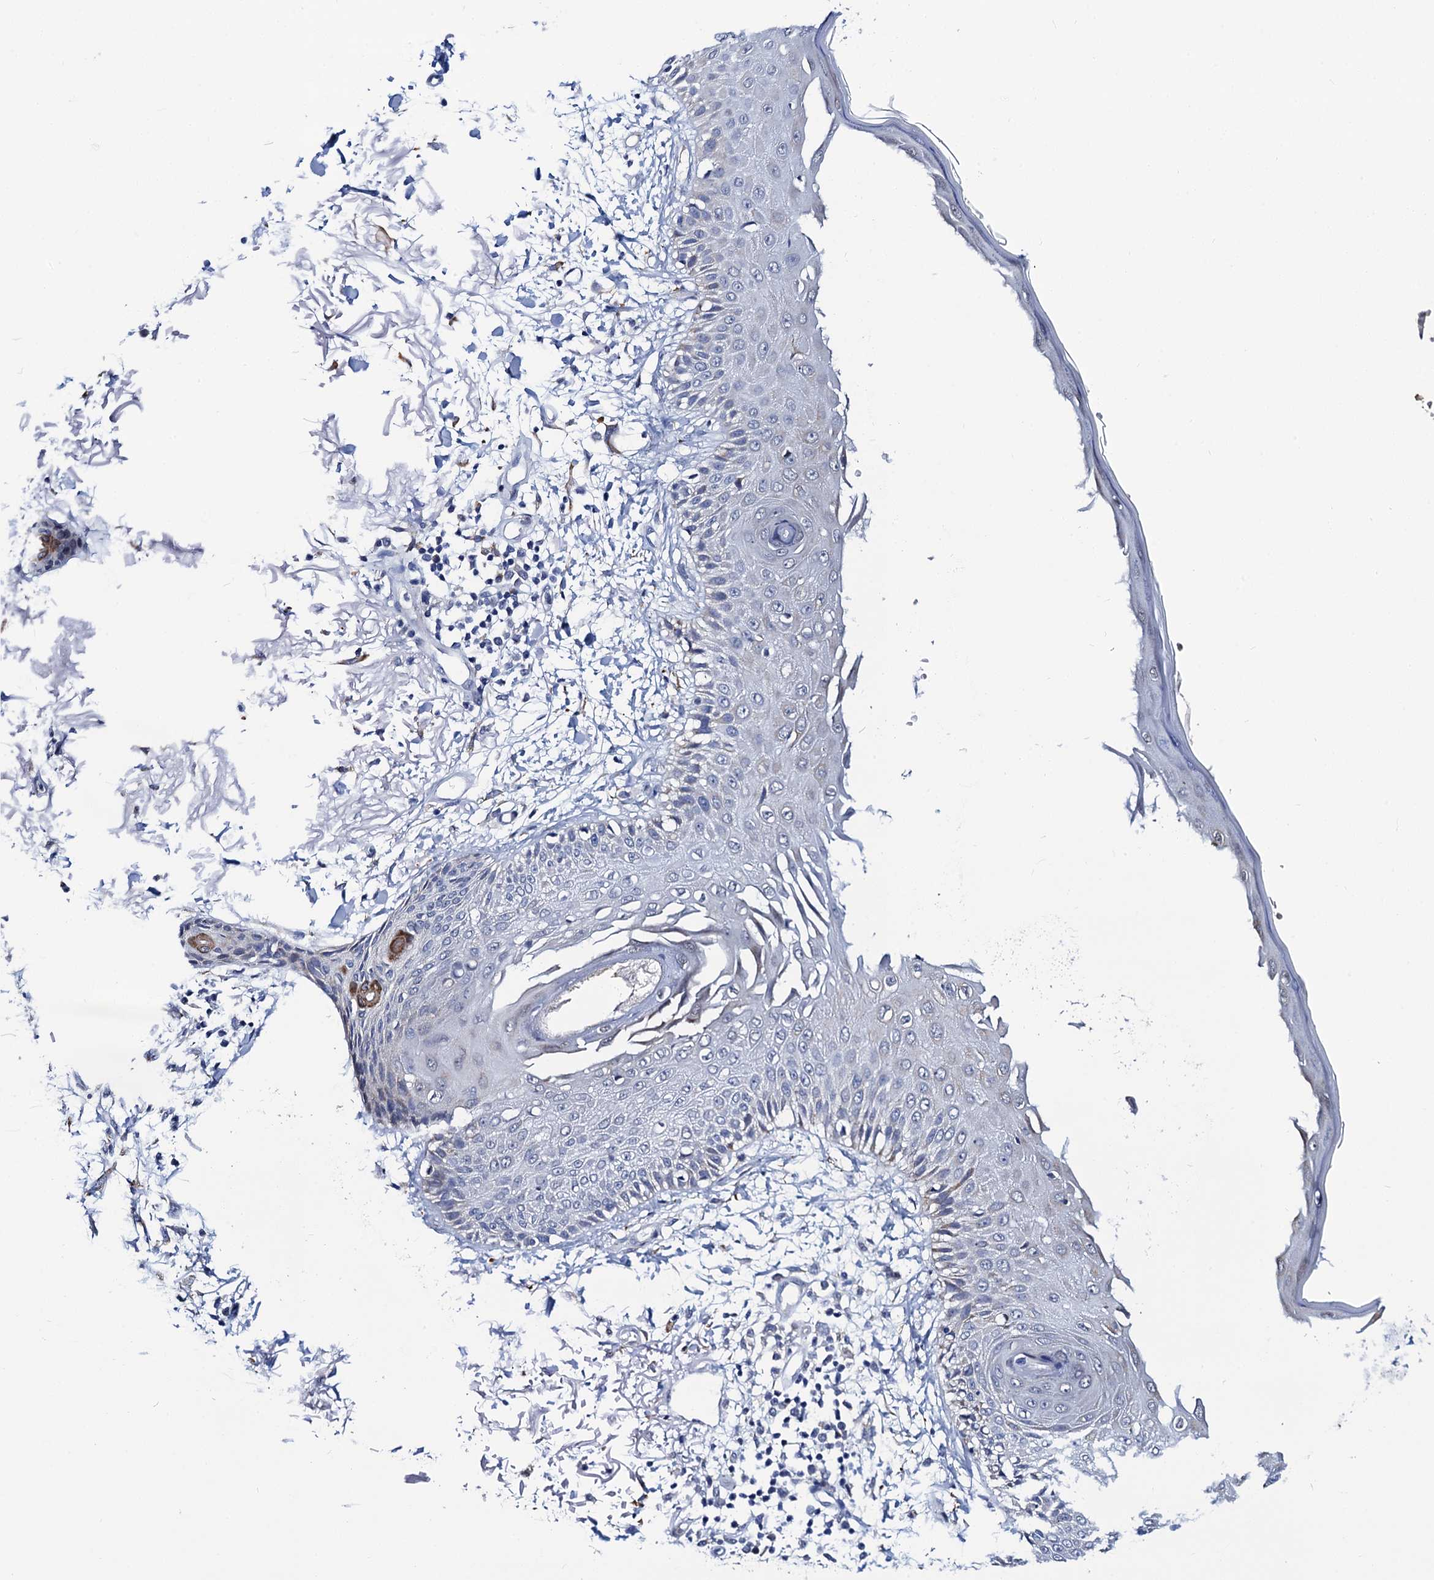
{"staining": {"intensity": "negative", "quantity": "none", "location": "none"}, "tissue": "skin", "cell_type": "Fibroblasts", "image_type": "normal", "snomed": [{"axis": "morphology", "description": "Normal tissue, NOS"}, {"axis": "morphology", "description": "Squamous cell carcinoma, NOS"}, {"axis": "topography", "description": "Skin"}, {"axis": "topography", "description": "Peripheral nerve tissue"}], "caption": "Histopathology image shows no protein staining in fibroblasts of normal skin.", "gene": "SLC7A10", "patient": {"sex": "male", "age": 83}}